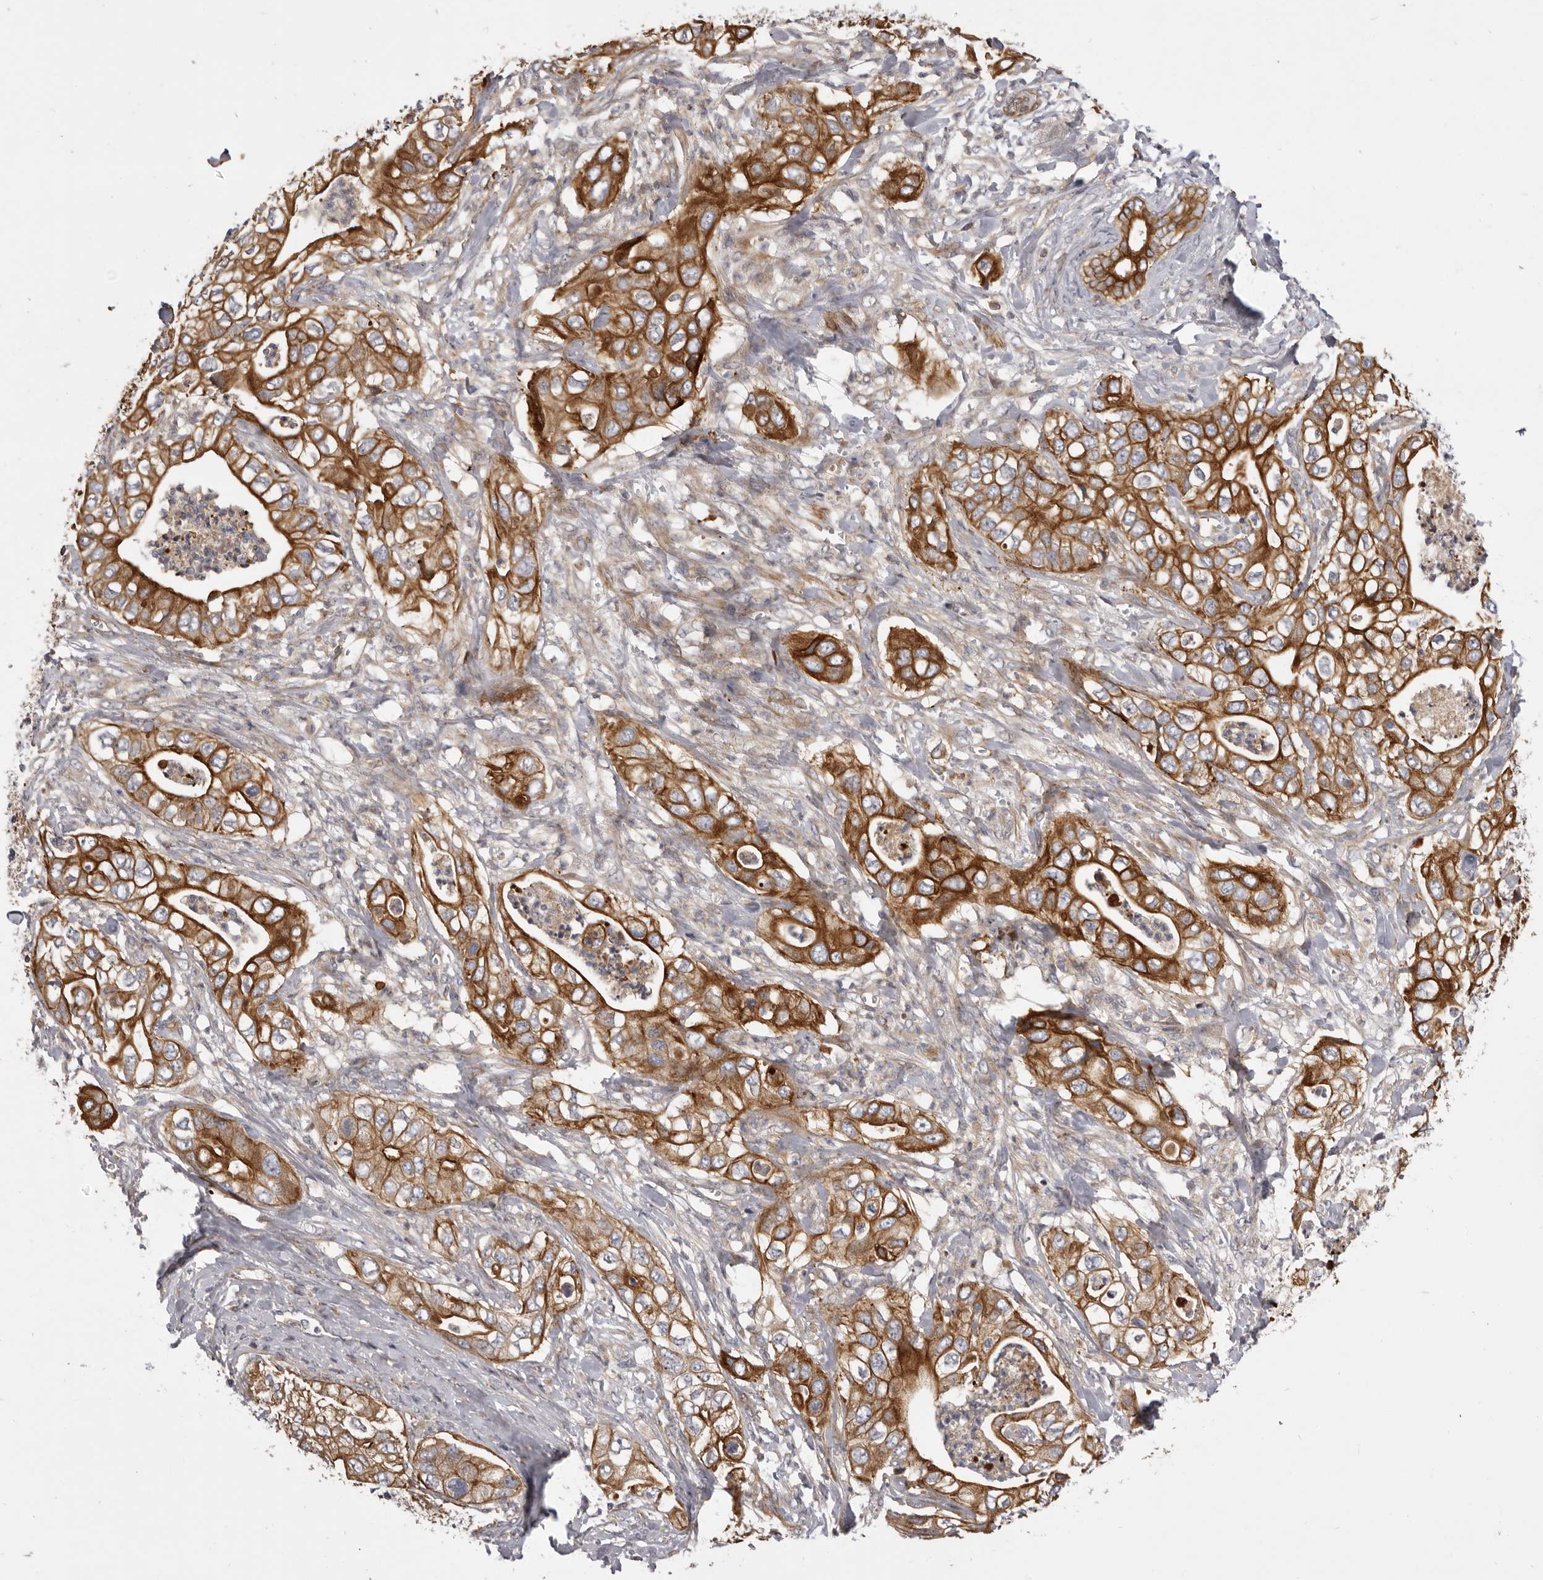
{"staining": {"intensity": "strong", "quantity": ">75%", "location": "cytoplasmic/membranous"}, "tissue": "pancreatic cancer", "cell_type": "Tumor cells", "image_type": "cancer", "snomed": [{"axis": "morphology", "description": "Adenocarcinoma, NOS"}, {"axis": "topography", "description": "Pancreas"}], "caption": "Pancreatic cancer (adenocarcinoma) stained with a protein marker demonstrates strong staining in tumor cells.", "gene": "VPS45", "patient": {"sex": "female", "age": 78}}